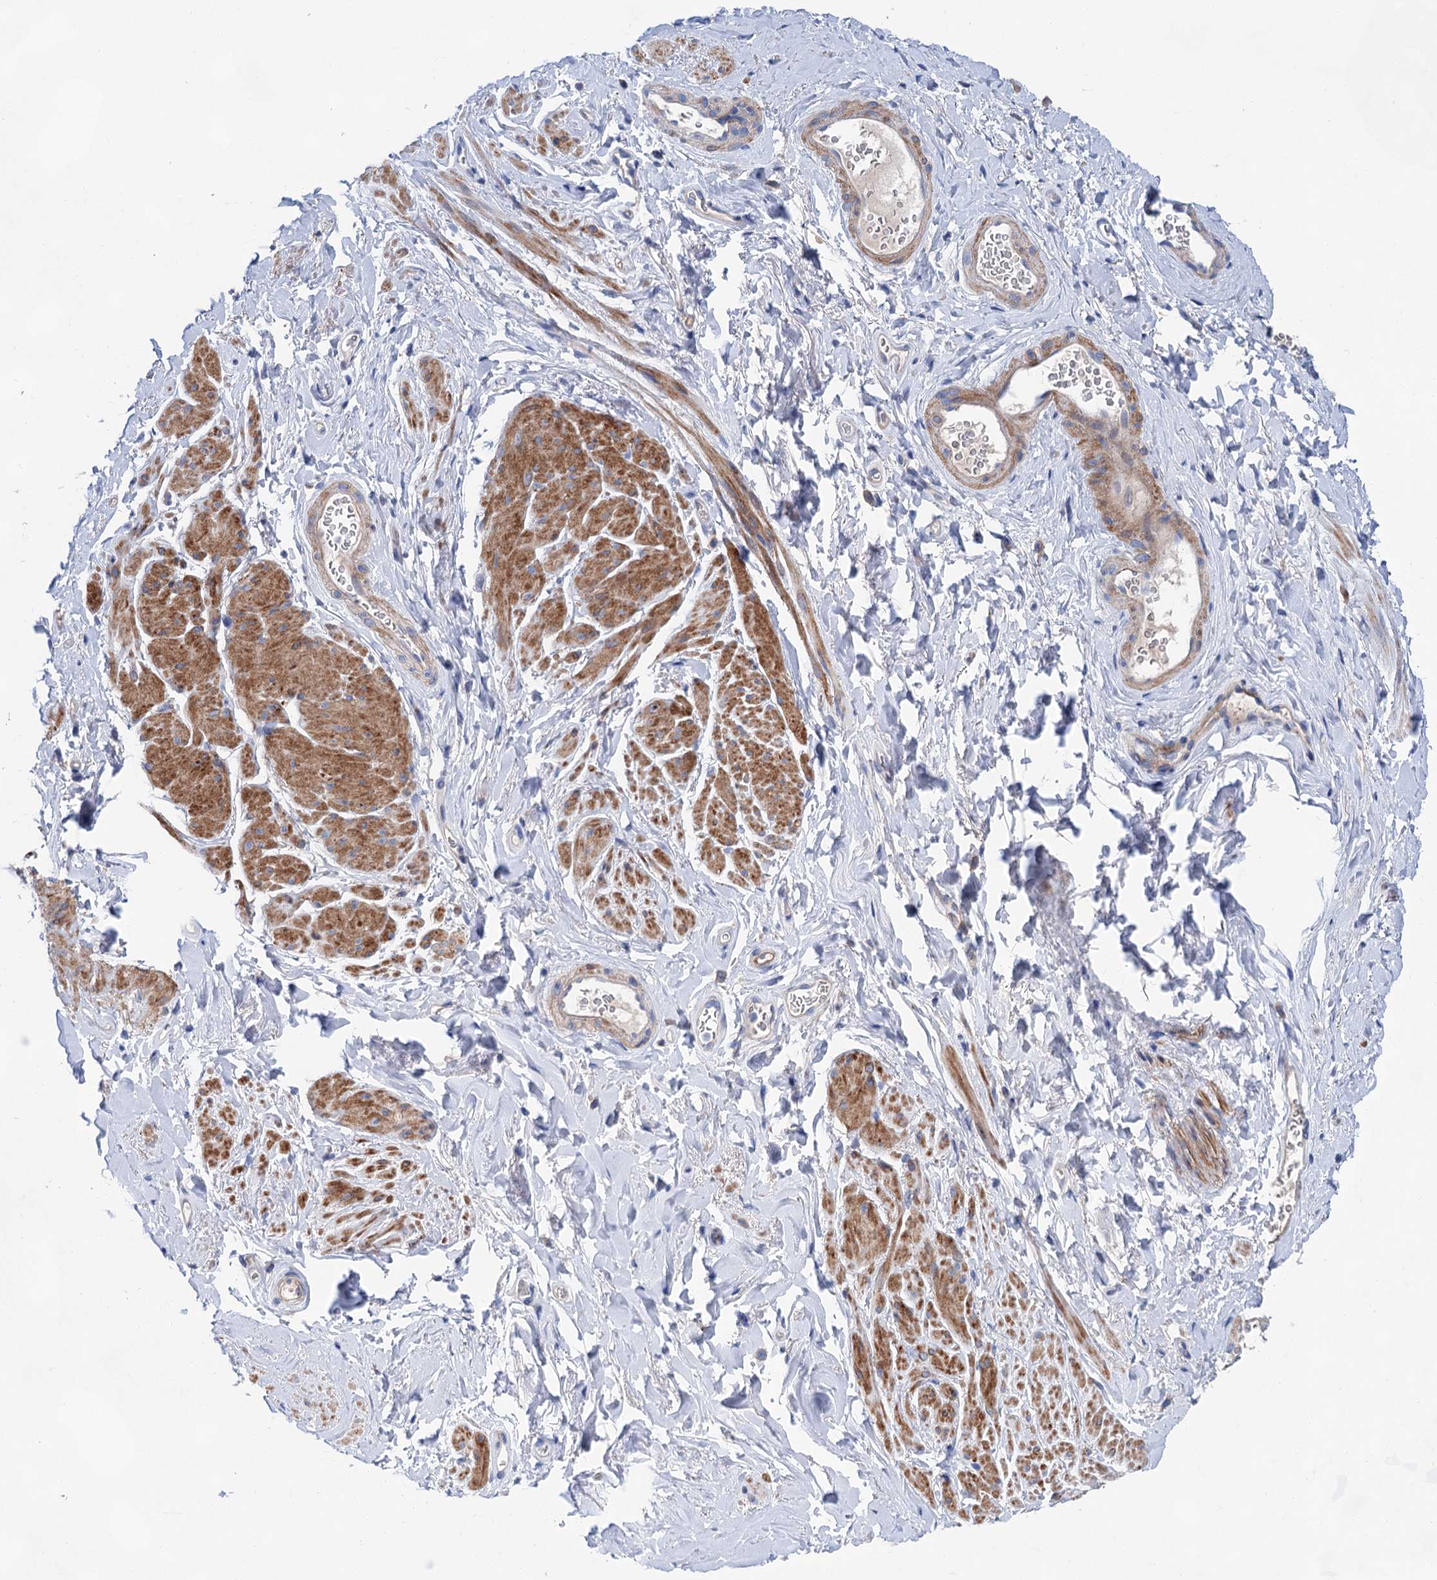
{"staining": {"intensity": "moderate", "quantity": ">75%", "location": "cytoplasmic/membranous"}, "tissue": "smooth muscle", "cell_type": "Smooth muscle cells", "image_type": "normal", "snomed": [{"axis": "morphology", "description": "Normal tissue, NOS"}, {"axis": "topography", "description": "Smooth muscle"}, {"axis": "topography", "description": "Peripheral nerve tissue"}], "caption": "Immunohistochemistry of normal human smooth muscle exhibits medium levels of moderate cytoplasmic/membranous positivity in about >75% of smooth muscle cells. Ihc stains the protein in brown and the nuclei are stained blue.", "gene": "GPR155", "patient": {"sex": "male", "age": 69}}